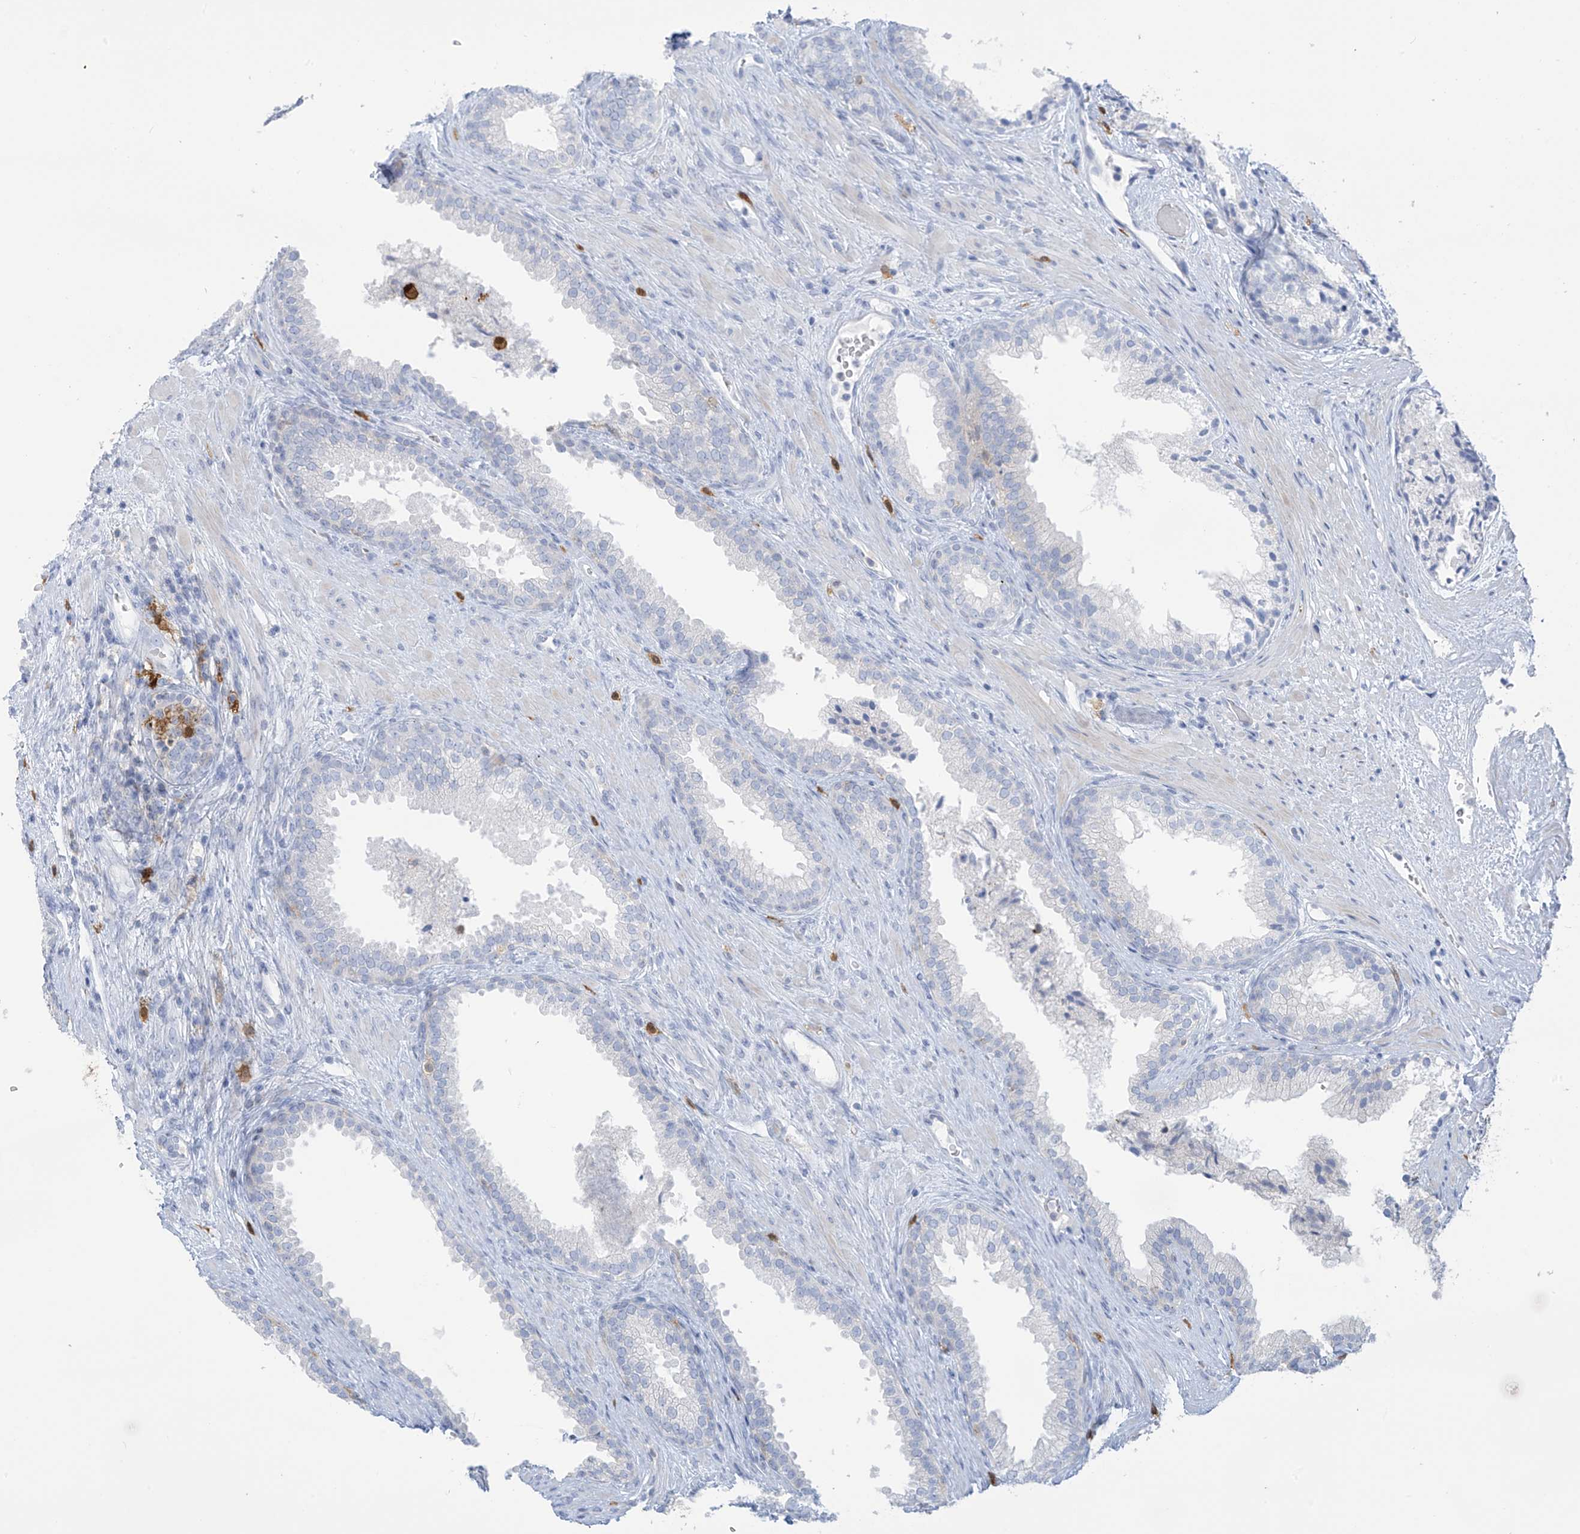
{"staining": {"intensity": "negative", "quantity": "none", "location": "none"}, "tissue": "prostate", "cell_type": "Glandular cells", "image_type": "normal", "snomed": [{"axis": "morphology", "description": "Normal tissue, NOS"}, {"axis": "topography", "description": "Prostate"}], "caption": "A high-resolution photomicrograph shows immunohistochemistry staining of benign prostate, which demonstrates no significant positivity in glandular cells.", "gene": "TRMT2B", "patient": {"sex": "male", "age": 76}}